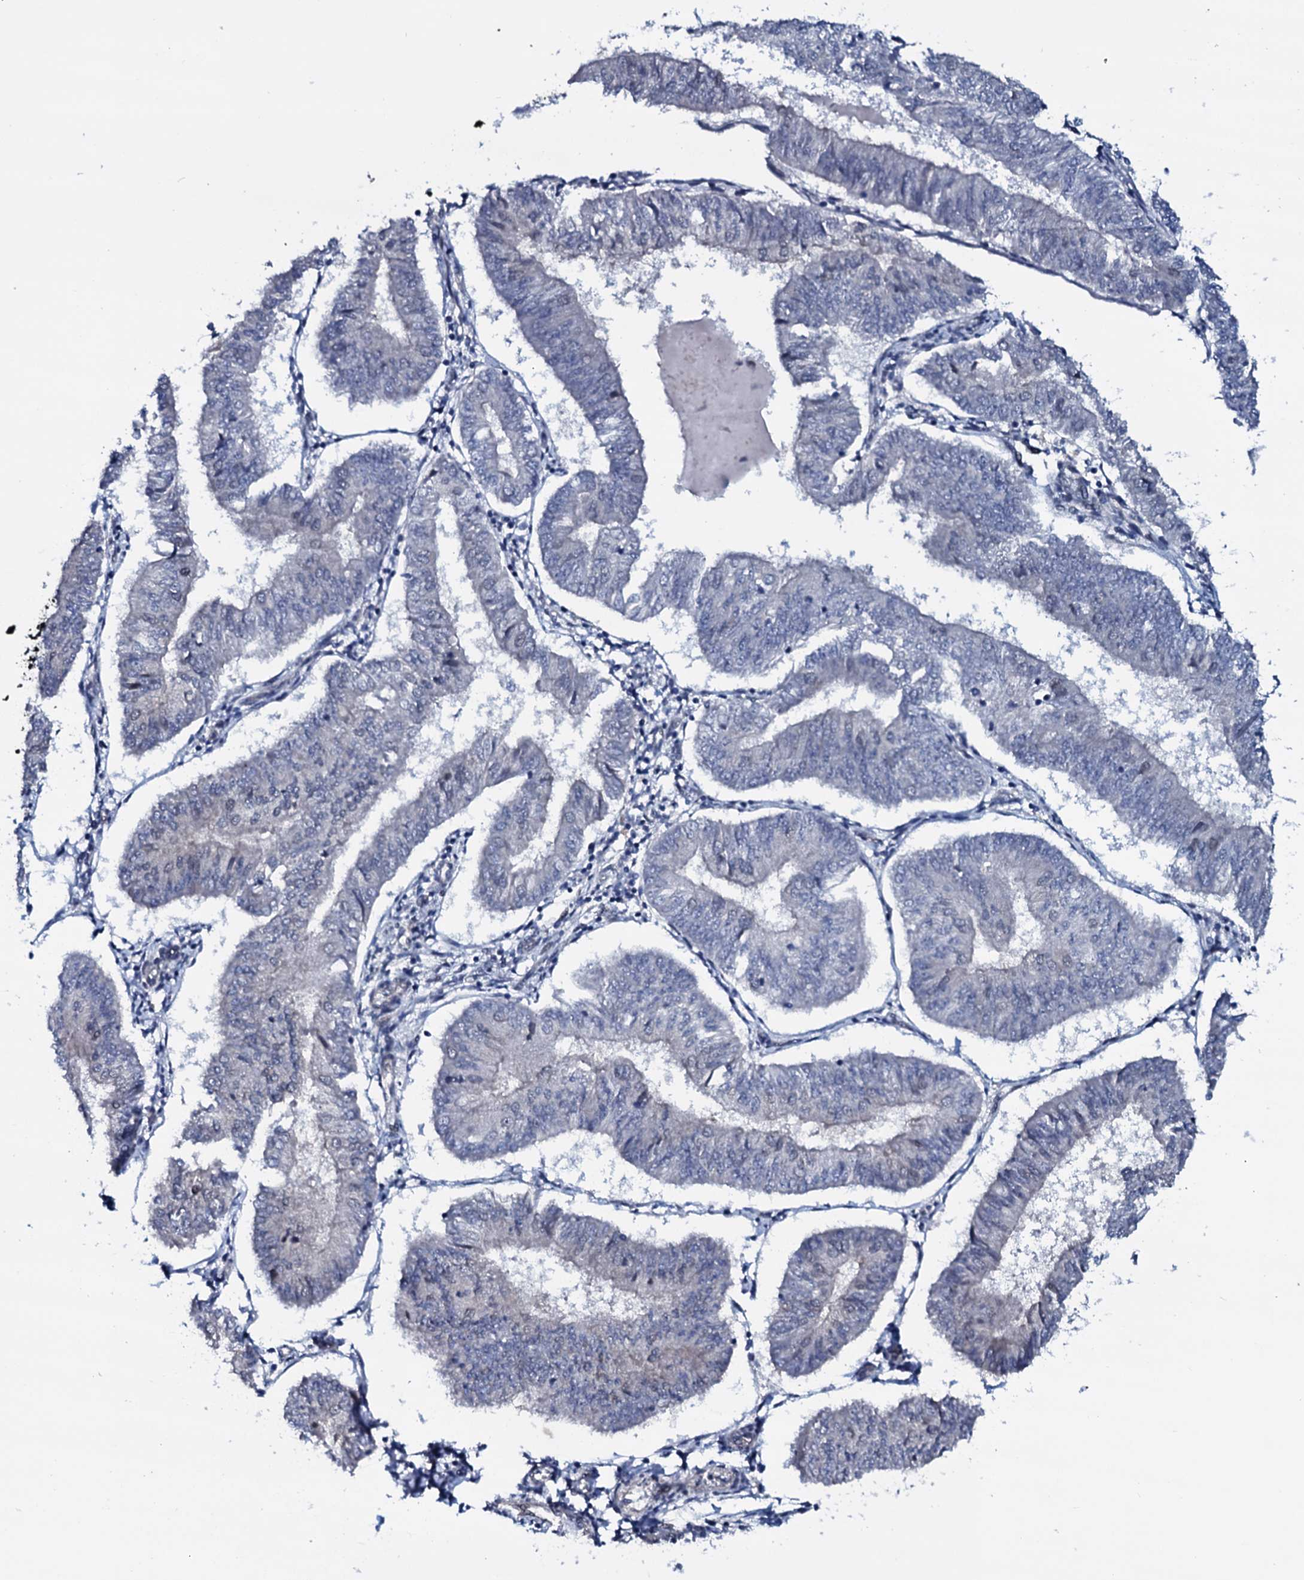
{"staining": {"intensity": "negative", "quantity": "none", "location": "none"}, "tissue": "endometrial cancer", "cell_type": "Tumor cells", "image_type": "cancer", "snomed": [{"axis": "morphology", "description": "Adenocarcinoma, NOS"}, {"axis": "topography", "description": "Endometrium"}], "caption": "This is a micrograph of immunohistochemistry (IHC) staining of adenocarcinoma (endometrial), which shows no expression in tumor cells. Brightfield microscopy of IHC stained with DAB (3,3'-diaminobenzidine) (brown) and hematoxylin (blue), captured at high magnification.", "gene": "OGFOD2", "patient": {"sex": "female", "age": 58}}